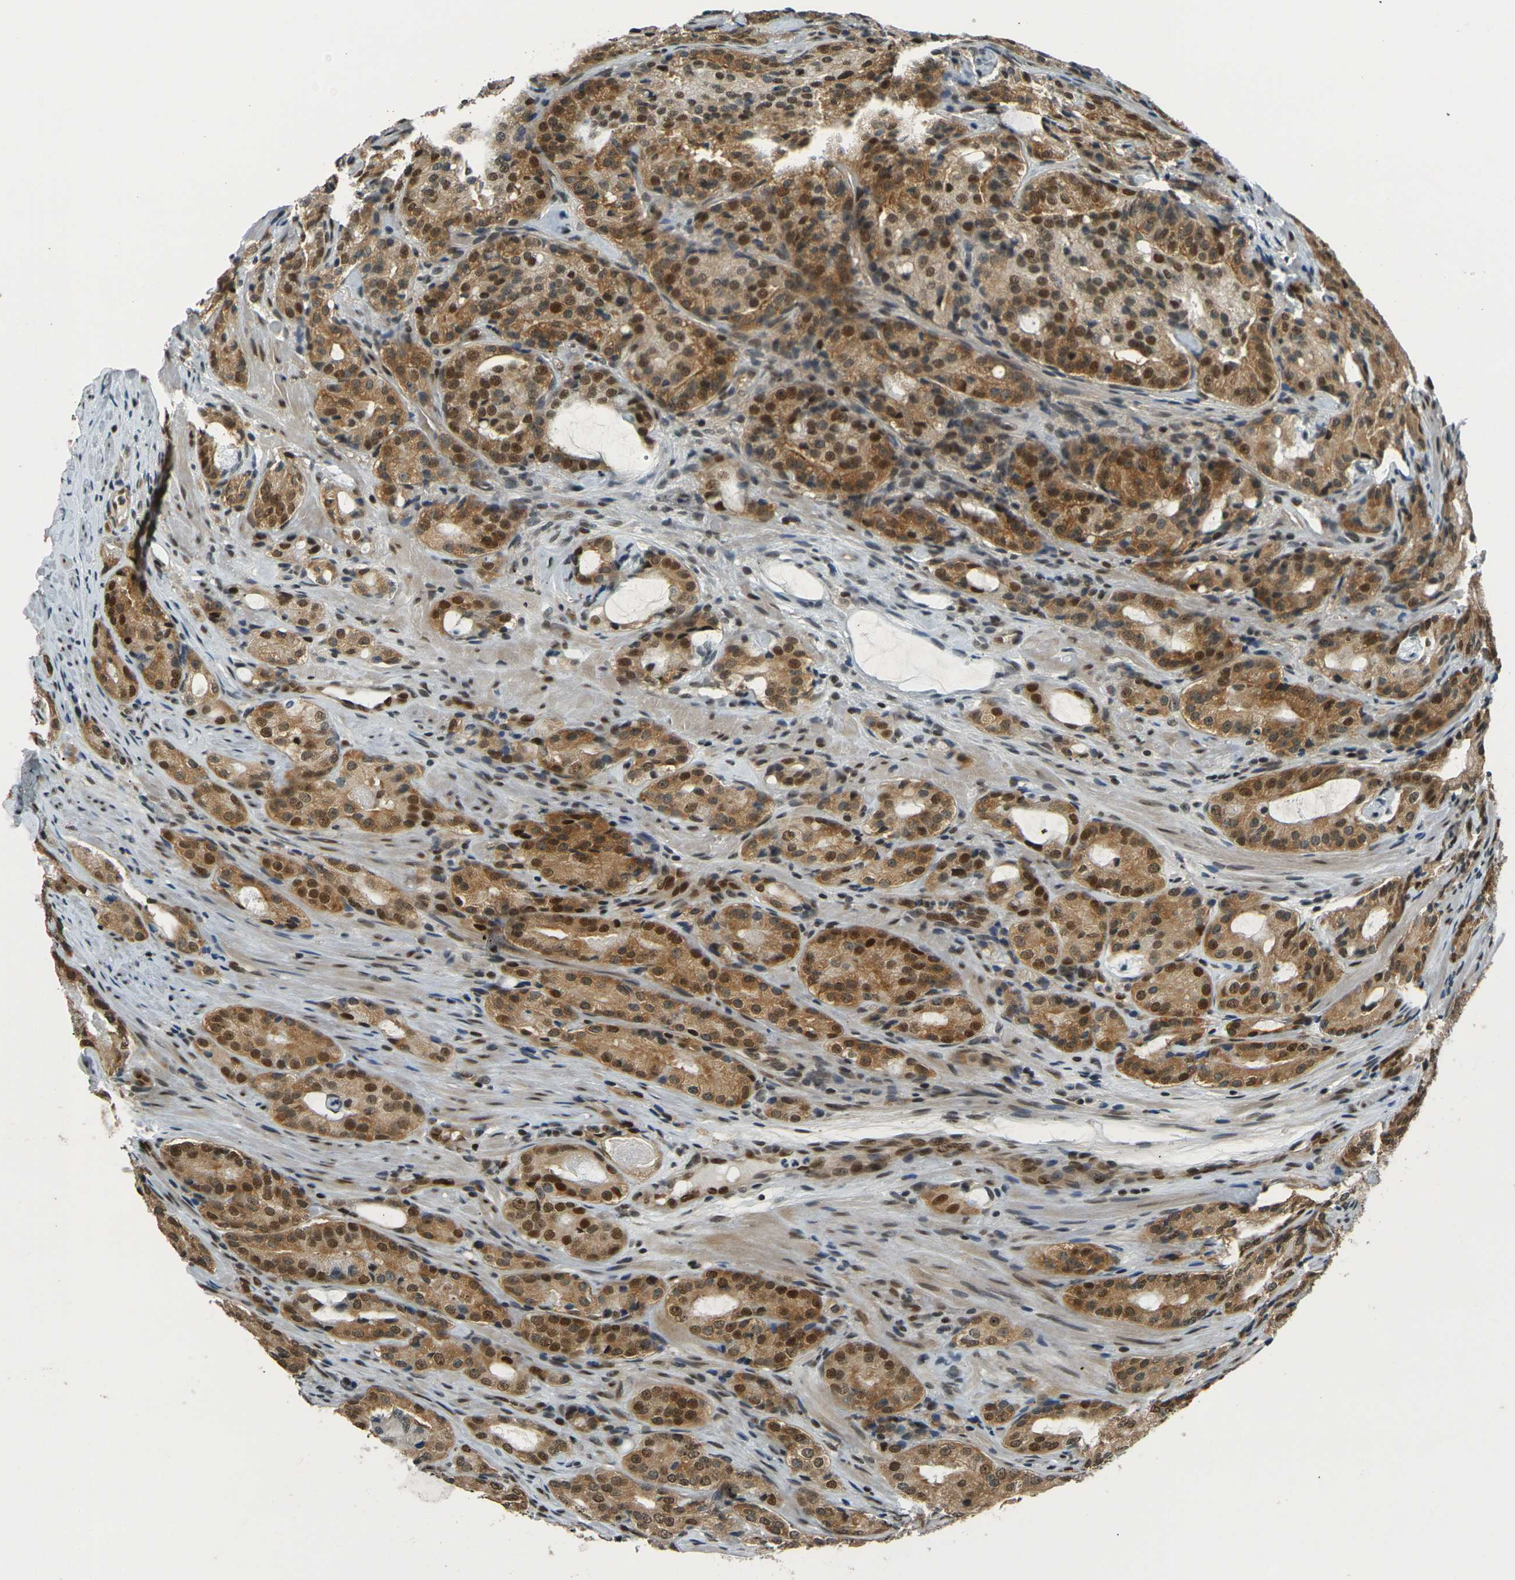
{"staining": {"intensity": "moderate", "quantity": ">75%", "location": "cytoplasmic/membranous,nuclear"}, "tissue": "prostate cancer", "cell_type": "Tumor cells", "image_type": "cancer", "snomed": [{"axis": "morphology", "description": "Adenocarcinoma, High grade"}, {"axis": "topography", "description": "Prostate"}], "caption": "This micrograph demonstrates IHC staining of human prostate high-grade adenocarcinoma, with medium moderate cytoplasmic/membranous and nuclear expression in approximately >75% of tumor cells.", "gene": "NHEJ1", "patient": {"sex": "male", "age": 72}}